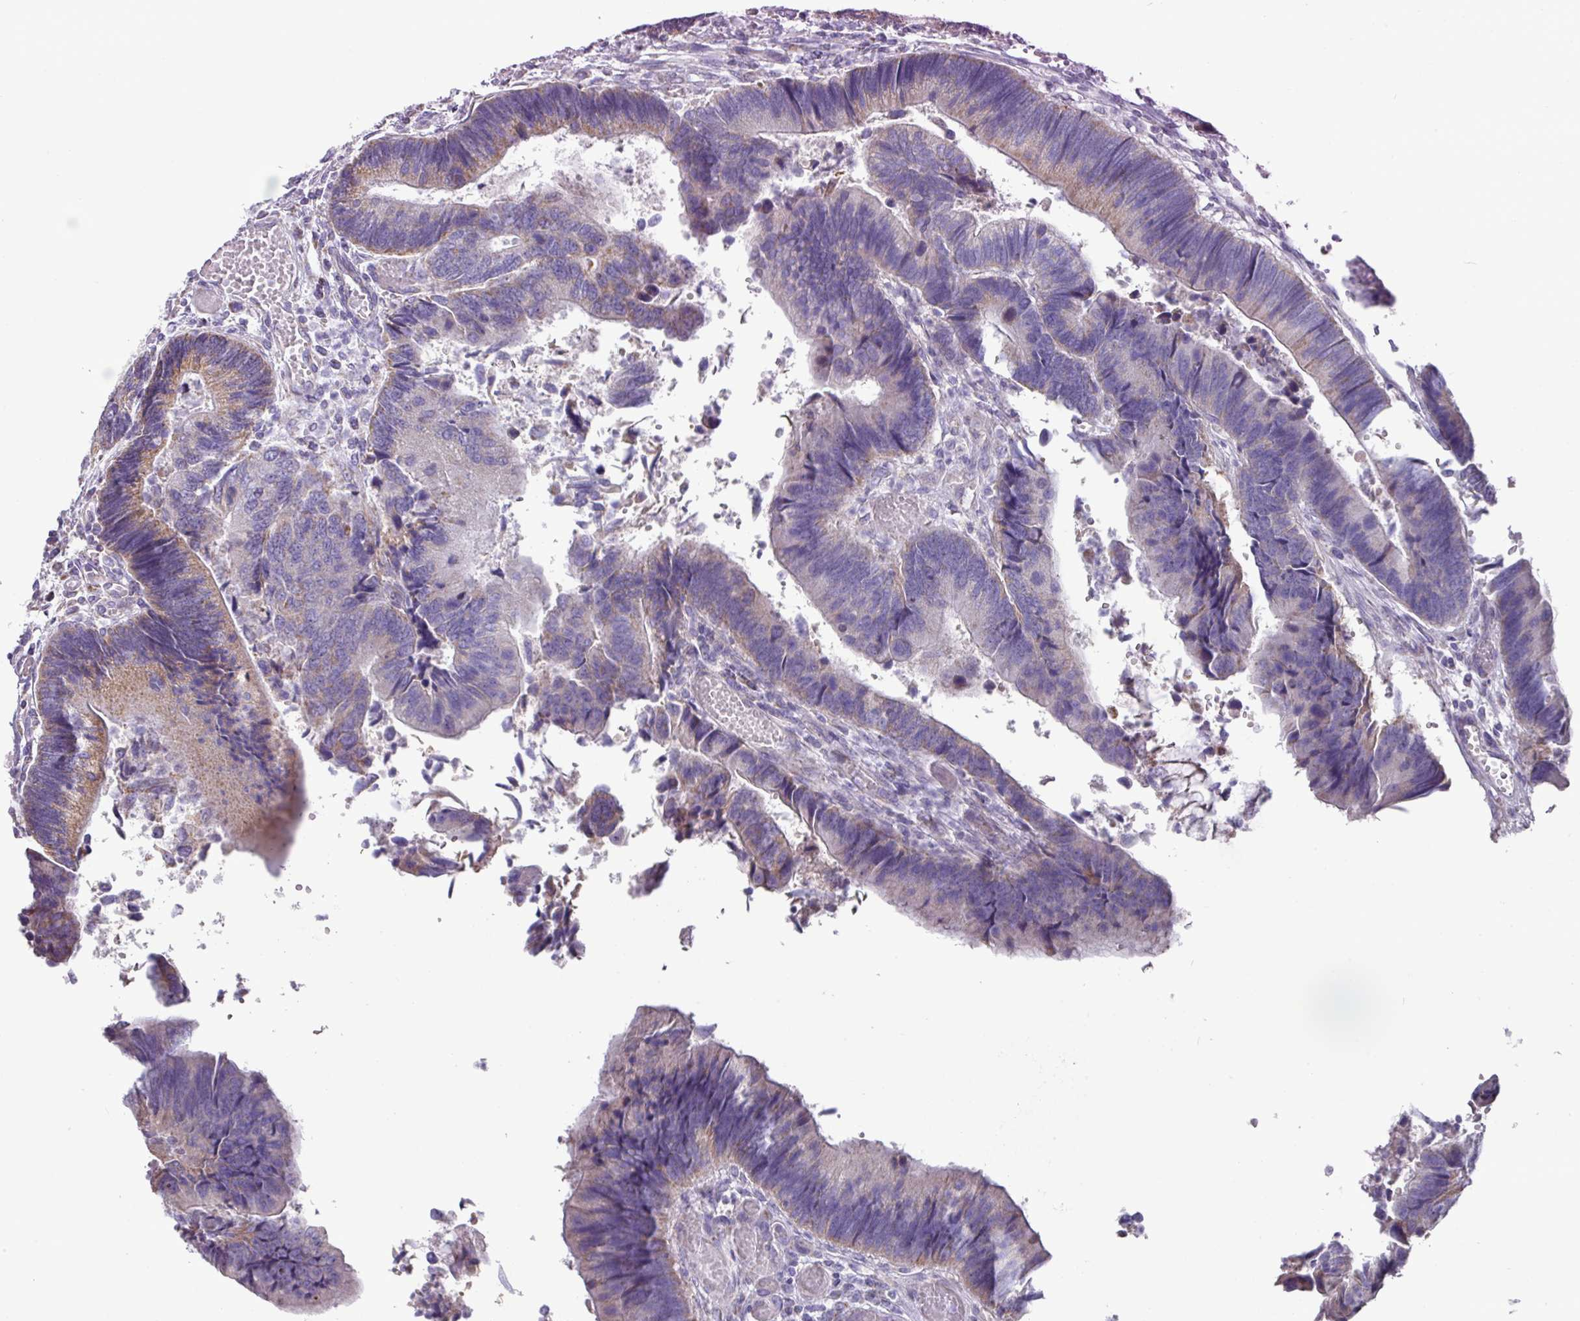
{"staining": {"intensity": "weak", "quantity": "25%-75%", "location": "cytoplasmic/membranous"}, "tissue": "colorectal cancer", "cell_type": "Tumor cells", "image_type": "cancer", "snomed": [{"axis": "morphology", "description": "Adenocarcinoma, NOS"}, {"axis": "topography", "description": "Colon"}], "caption": "An immunohistochemistry image of tumor tissue is shown. Protein staining in brown labels weak cytoplasmic/membranous positivity in adenocarcinoma (colorectal) within tumor cells. Using DAB (brown) and hematoxylin (blue) stains, captured at high magnification using brightfield microscopy.", "gene": "MT-ND4", "patient": {"sex": "female", "age": 67}}